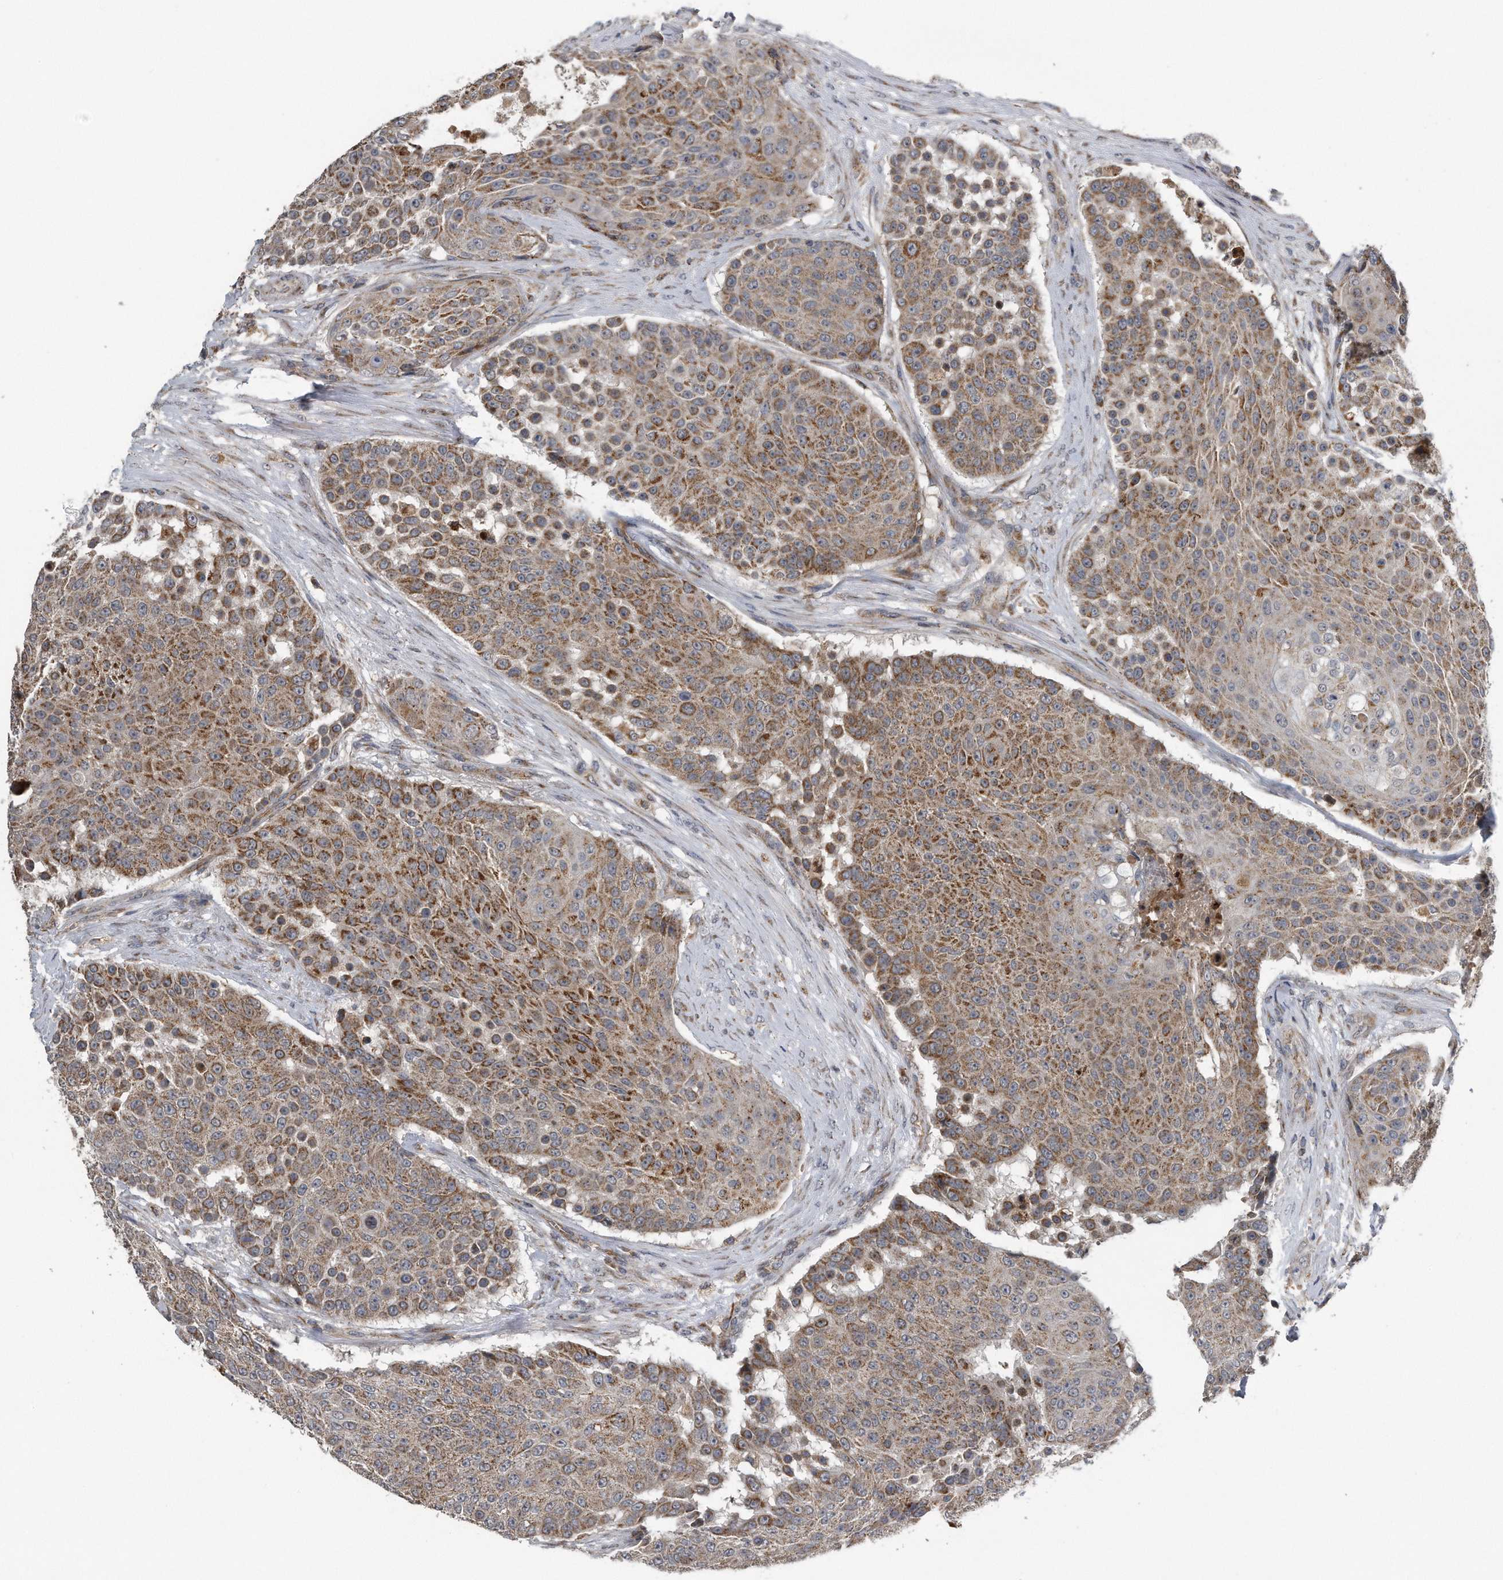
{"staining": {"intensity": "moderate", "quantity": ">75%", "location": "cytoplasmic/membranous"}, "tissue": "urothelial cancer", "cell_type": "Tumor cells", "image_type": "cancer", "snomed": [{"axis": "morphology", "description": "Urothelial carcinoma, High grade"}, {"axis": "topography", "description": "Urinary bladder"}], "caption": "Immunohistochemical staining of urothelial carcinoma (high-grade) displays medium levels of moderate cytoplasmic/membranous protein positivity in about >75% of tumor cells.", "gene": "LYRM4", "patient": {"sex": "female", "age": 63}}